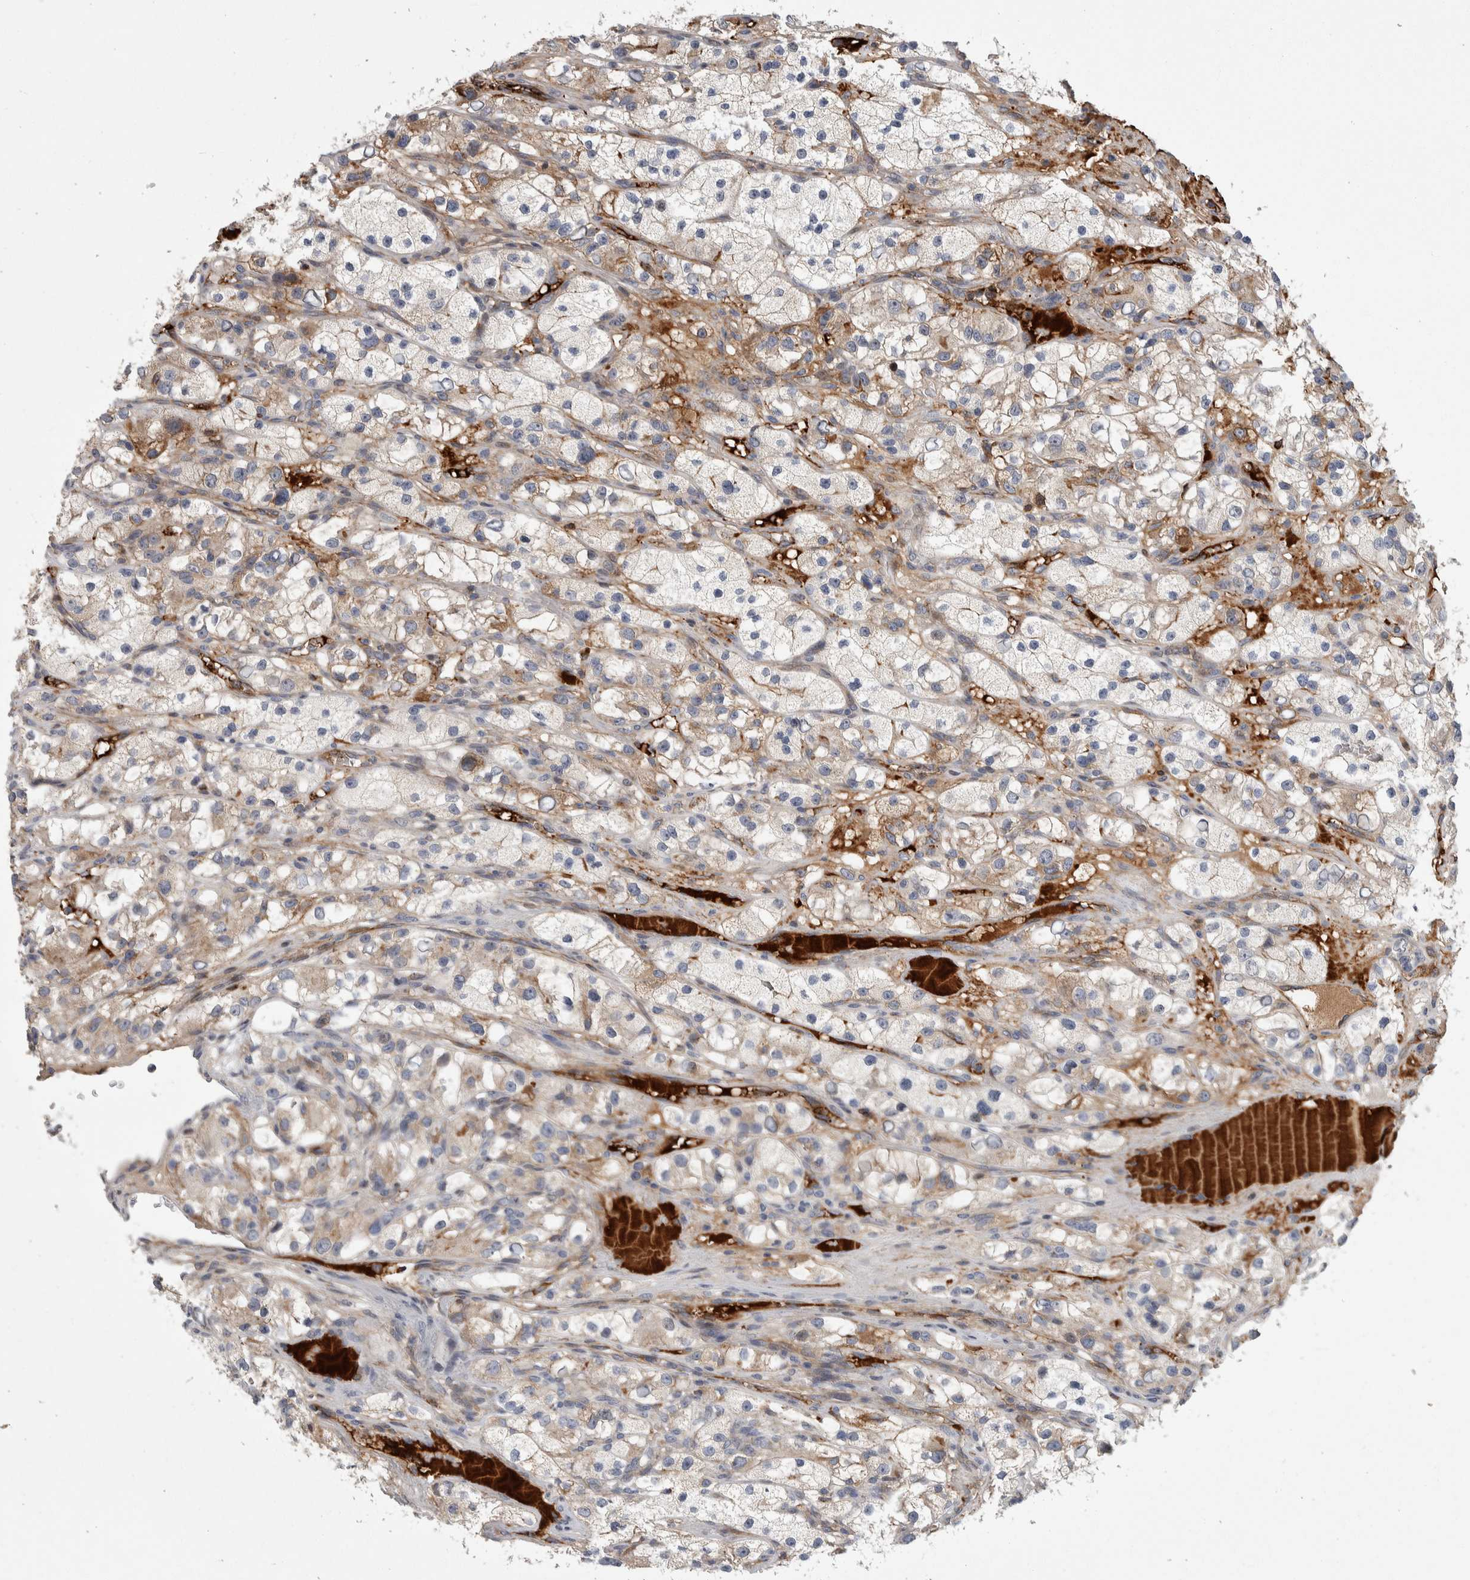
{"staining": {"intensity": "weak", "quantity": "25%-75%", "location": "cytoplasmic/membranous"}, "tissue": "renal cancer", "cell_type": "Tumor cells", "image_type": "cancer", "snomed": [{"axis": "morphology", "description": "Adenocarcinoma, NOS"}, {"axis": "topography", "description": "Kidney"}], "caption": "The histopathology image exhibits a brown stain indicating the presence of a protein in the cytoplasmic/membranous of tumor cells in renal cancer (adenocarcinoma).", "gene": "PSMG3", "patient": {"sex": "female", "age": 57}}